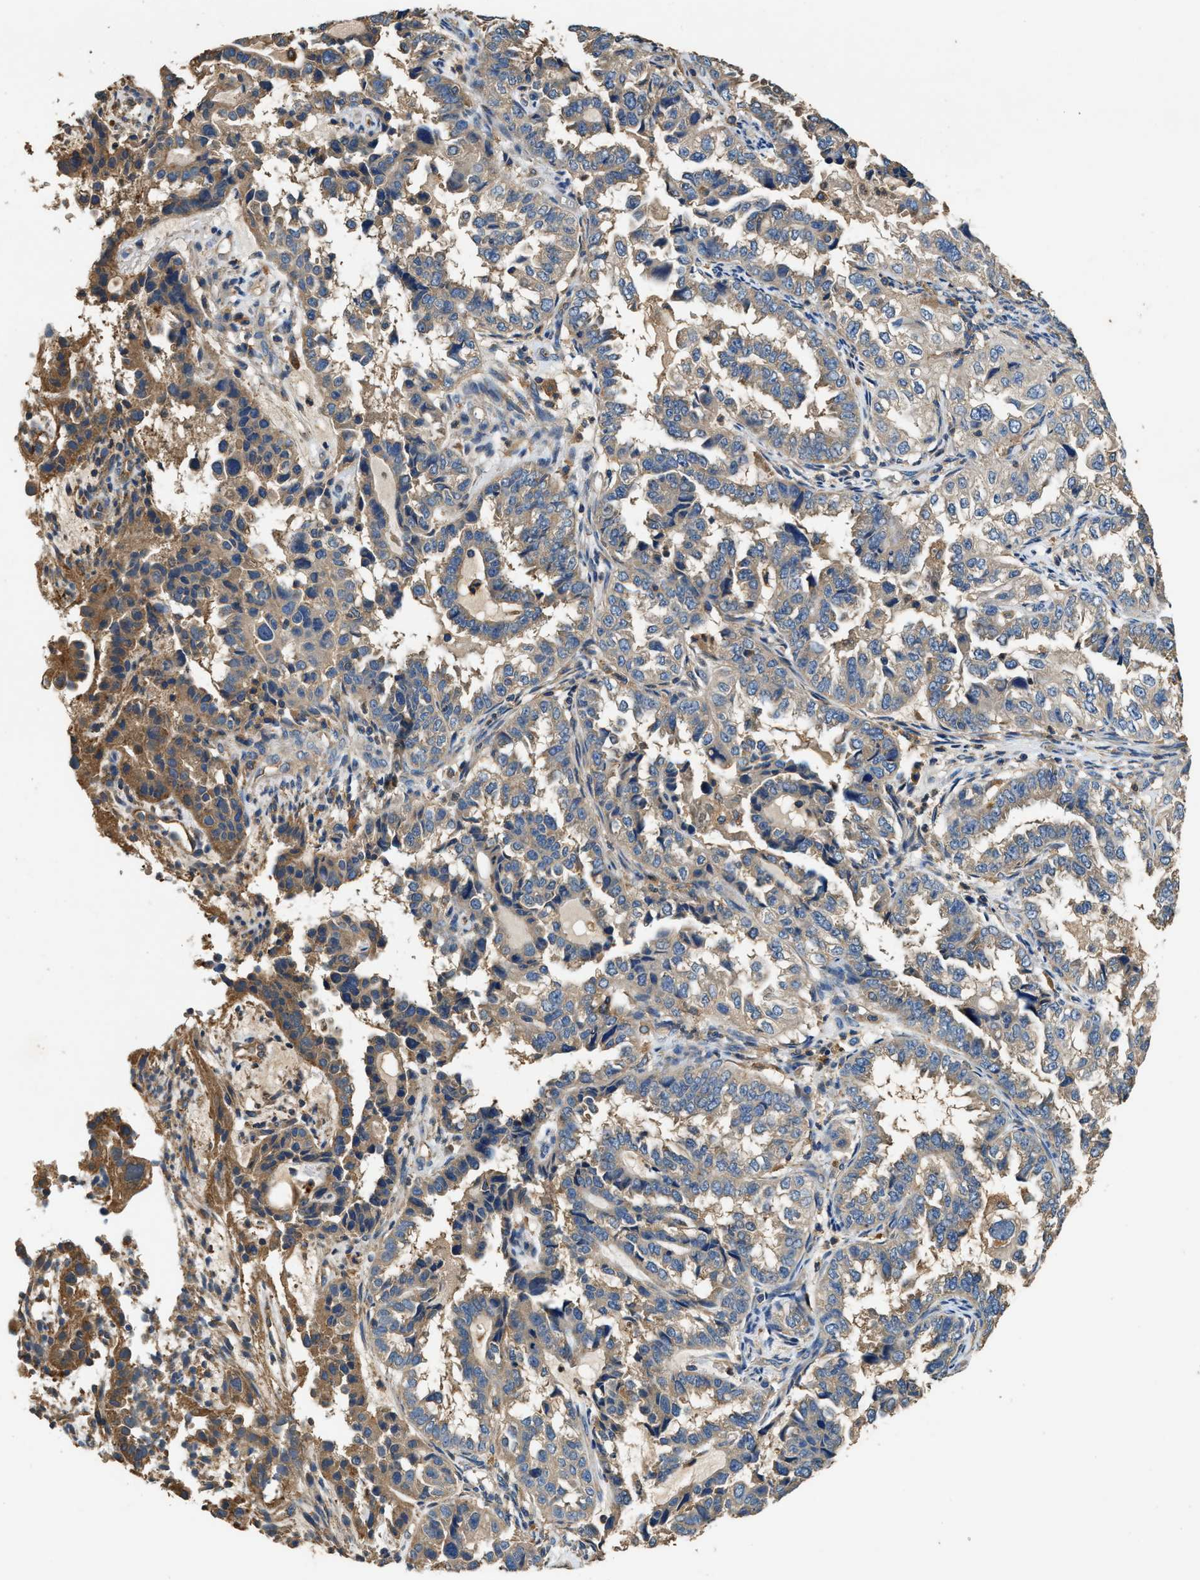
{"staining": {"intensity": "weak", "quantity": ">75%", "location": "cytoplasmic/membranous"}, "tissue": "endometrial cancer", "cell_type": "Tumor cells", "image_type": "cancer", "snomed": [{"axis": "morphology", "description": "Adenocarcinoma, NOS"}, {"axis": "topography", "description": "Endometrium"}], "caption": "An immunohistochemistry (IHC) image of tumor tissue is shown. Protein staining in brown labels weak cytoplasmic/membranous positivity in adenocarcinoma (endometrial) within tumor cells.", "gene": "BLOC1S1", "patient": {"sex": "female", "age": 85}}